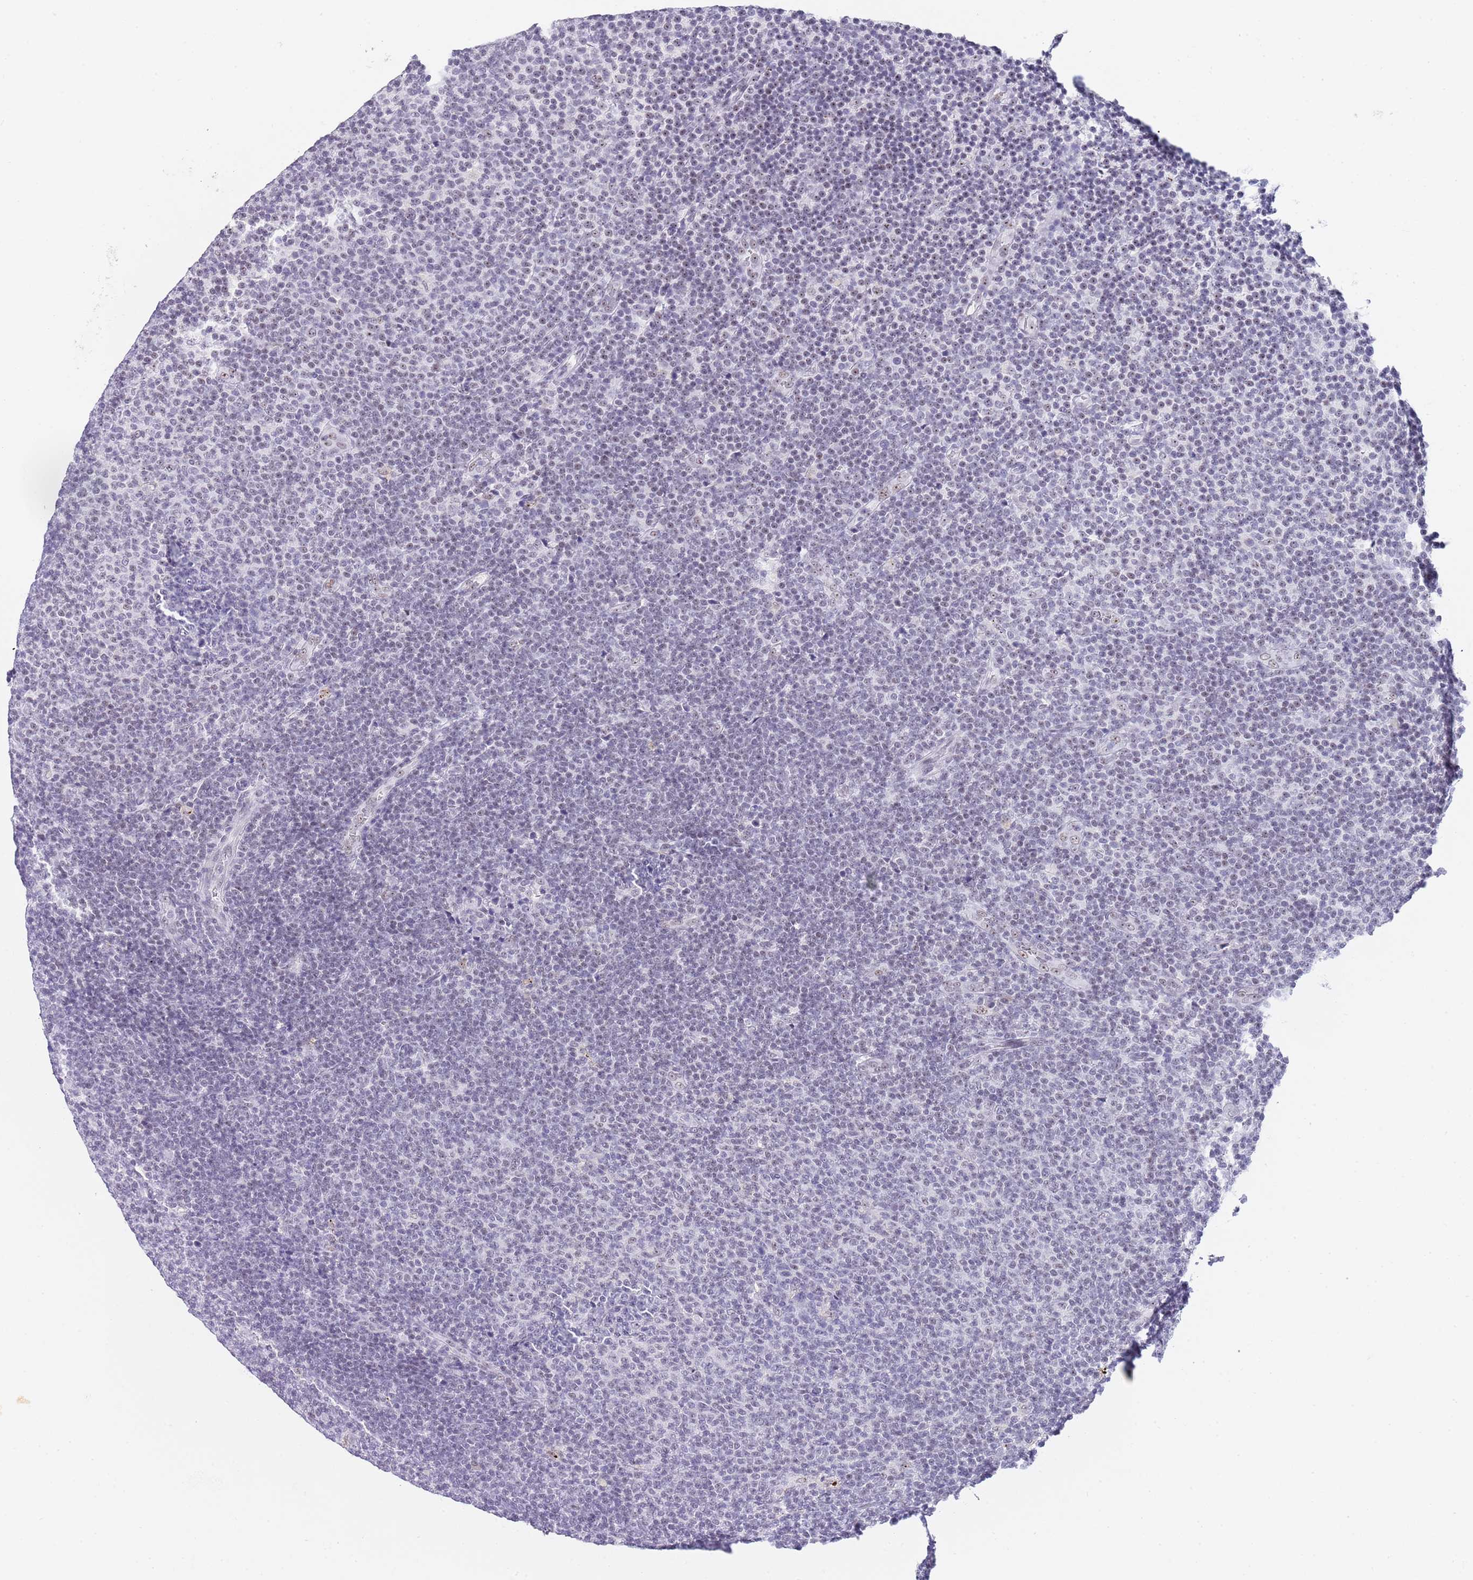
{"staining": {"intensity": "negative", "quantity": "none", "location": "none"}, "tissue": "lymphoma", "cell_type": "Tumor cells", "image_type": "cancer", "snomed": [{"axis": "morphology", "description": "Malignant lymphoma, non-Hodgkin's type, Low grade"}, {"axis": "topography", "description": "Lymph node"}], "caption": "The immunohistochemistry (IHC) histopathology image has no significant positivity in tumor cells of malignant lymphoma, non-Hodgkin's type (low-grade) tissue.", "gene": "NOP56", "patient": {"sex": "male", "age": 66}}